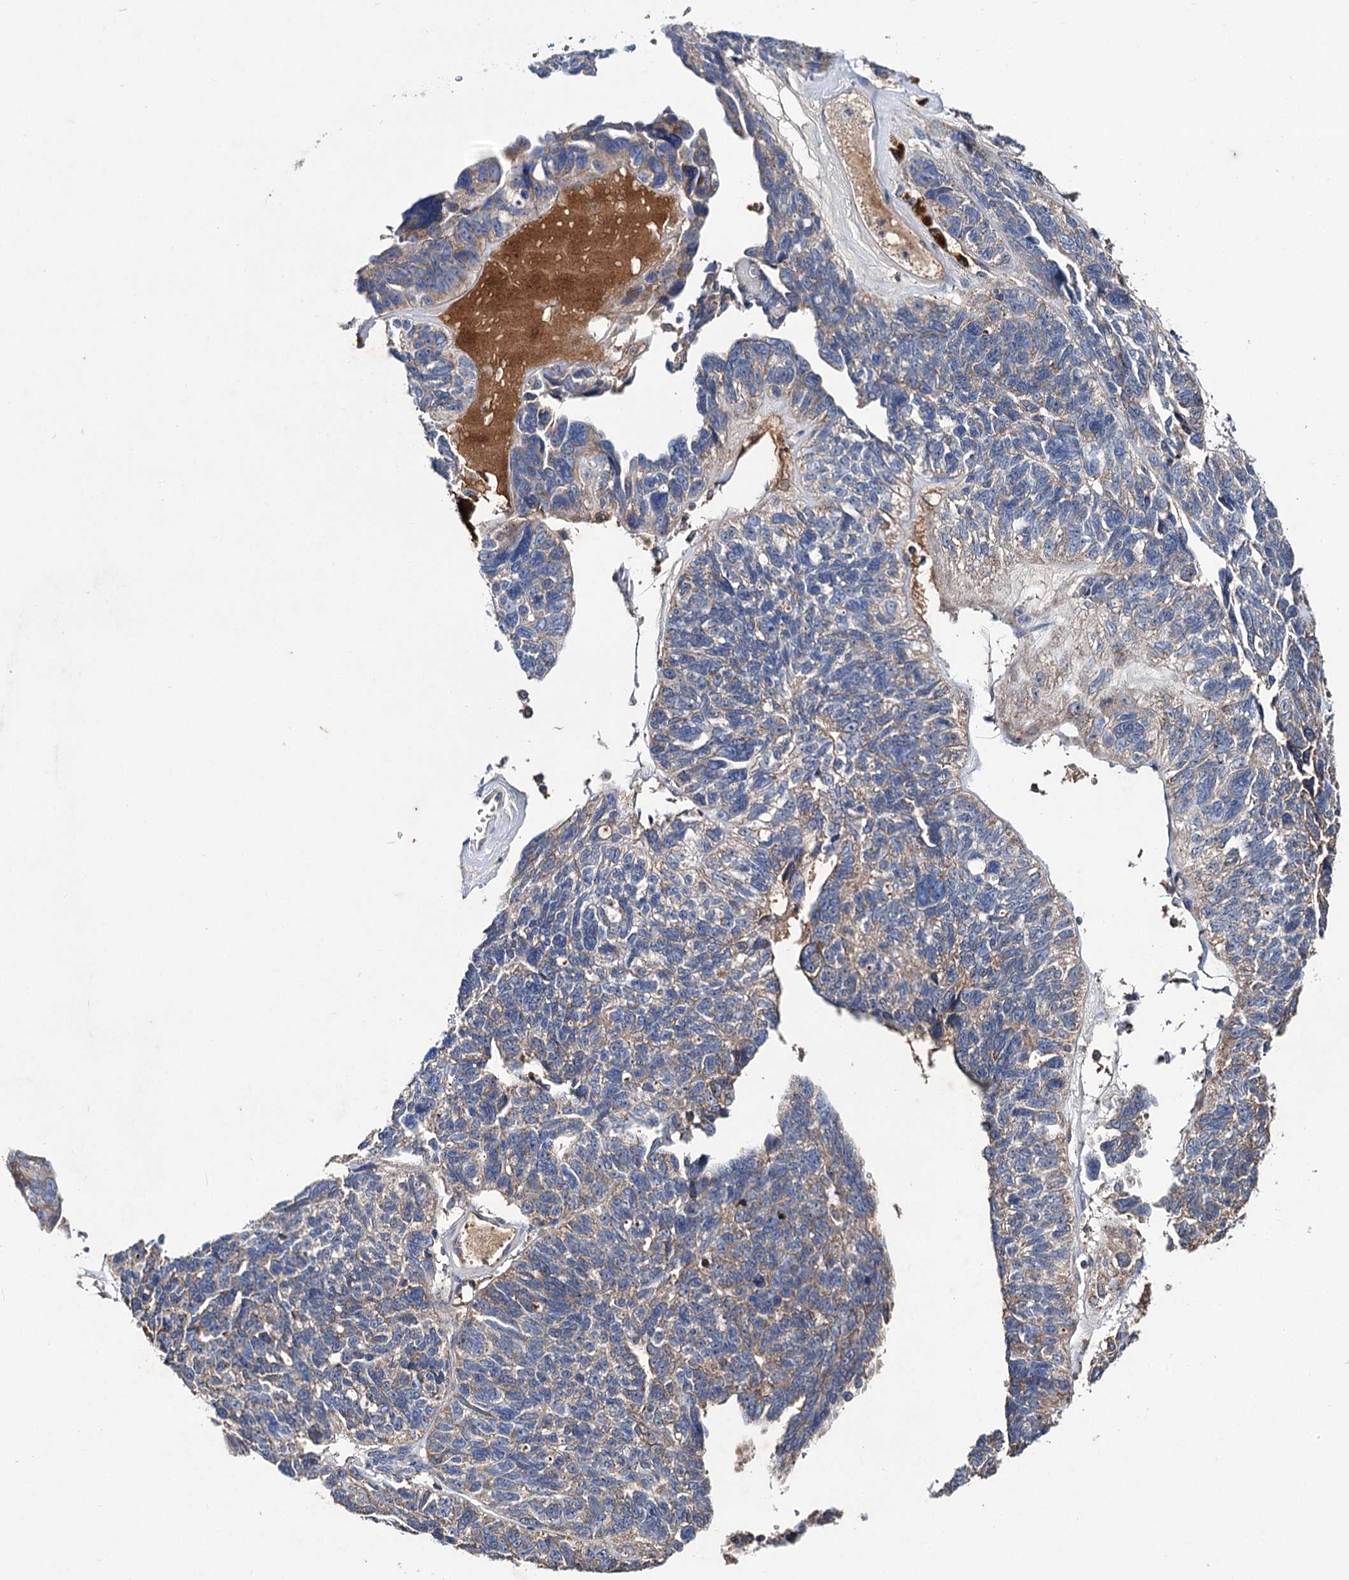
{"staining": {"intensity": "weak", "quantity": "25%-75%", "location": "cytoplasmic/membranous"}, "tissue": "ovarian cancer", "cell_type": "Tumor cells", "image_type": "cancer", "snomed": [{"axis": "morphology", "description": "Cystadenocarcinoma, serous, NOS"}, {"axis": "topography", "description": "Ovary"}], "caption": "A micrograph showing weak cytoplasmic/membranous expression in about 25%-75% of tumor cells in ovarian cancer, as visualized by brown immunohistochemical staining.", "gene": "CLPB", "patient": {"sex": "female", "age": 79}}